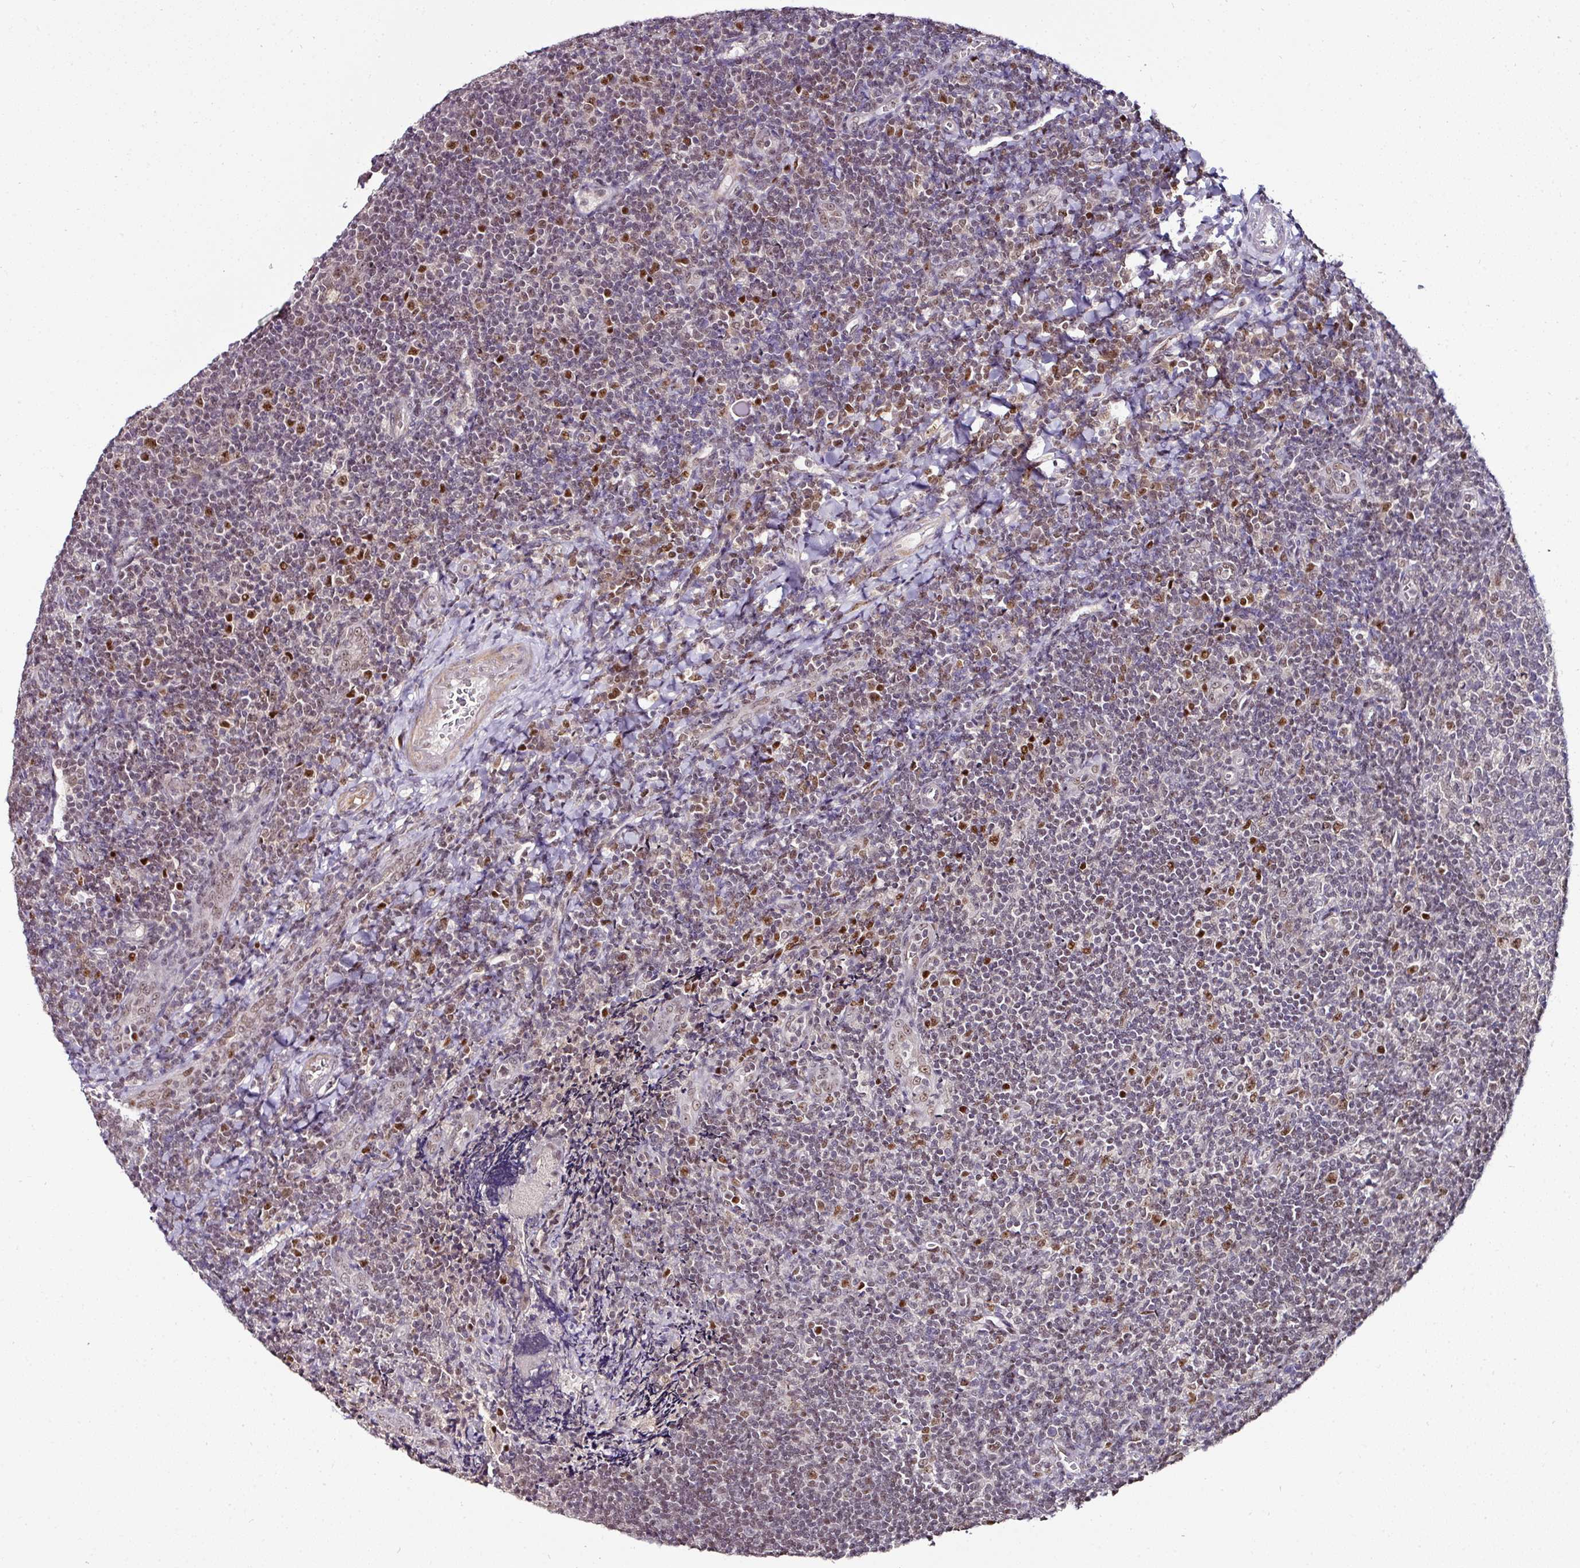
{"staining": {"intensity": "moderate", "quantity": "<25%", "location": "nuclear"}, "tissue": "tonsil", "cell_type": "Germinal center cells", "image_type": "normal", "snomed": [{"axis": "morphology", "description": "Normal tissue, NOS"}, {"axis": "topography", "description": "Tonsil"}], "caption": "Immunohistochemical staining of benign human tonsil reveals low levels of moderate nuclear positivity in approximately <25% of germinal center cells.", "gene": "KLF16", "patient": {"sex": "male", "age": 17}}